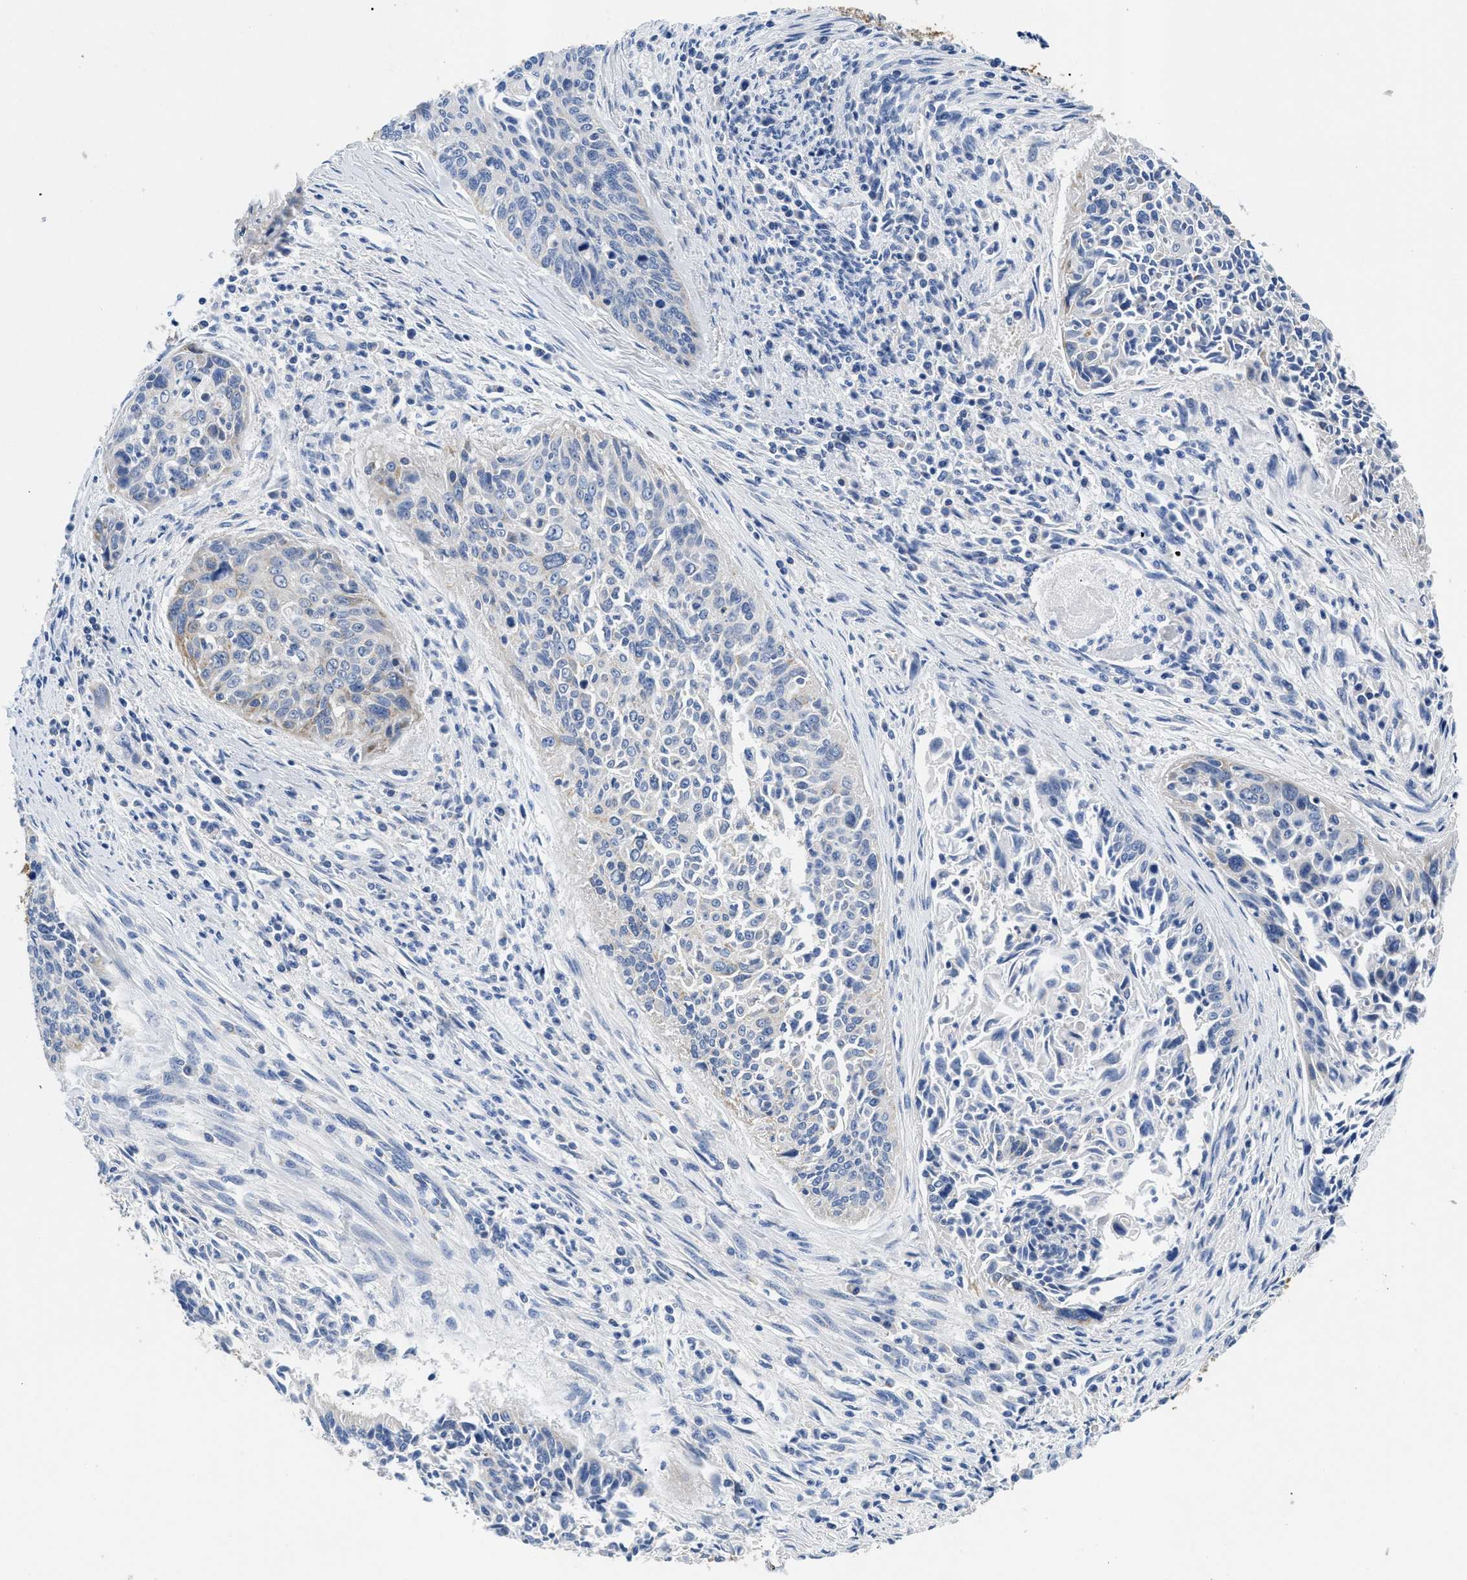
{"staining": {"intensity": "negative", "quantity": "none", "location": "none"}, "tissue": "cervical cancer", "cell_type": "Tumor cells", "image_type": "cancer", "snomed": [{"axis": "morphology", "description": "Squamous cell carcinoma, NOS"}, {"axis": "topography", "description": "Cervix"}], "caption": "Histopathology image shows no significant protein positivity in tumor cells of cervical cancer (squamous cell carcinoma).", "gene": "MEA1", "patient": {"sex": "female", "age": 55}}